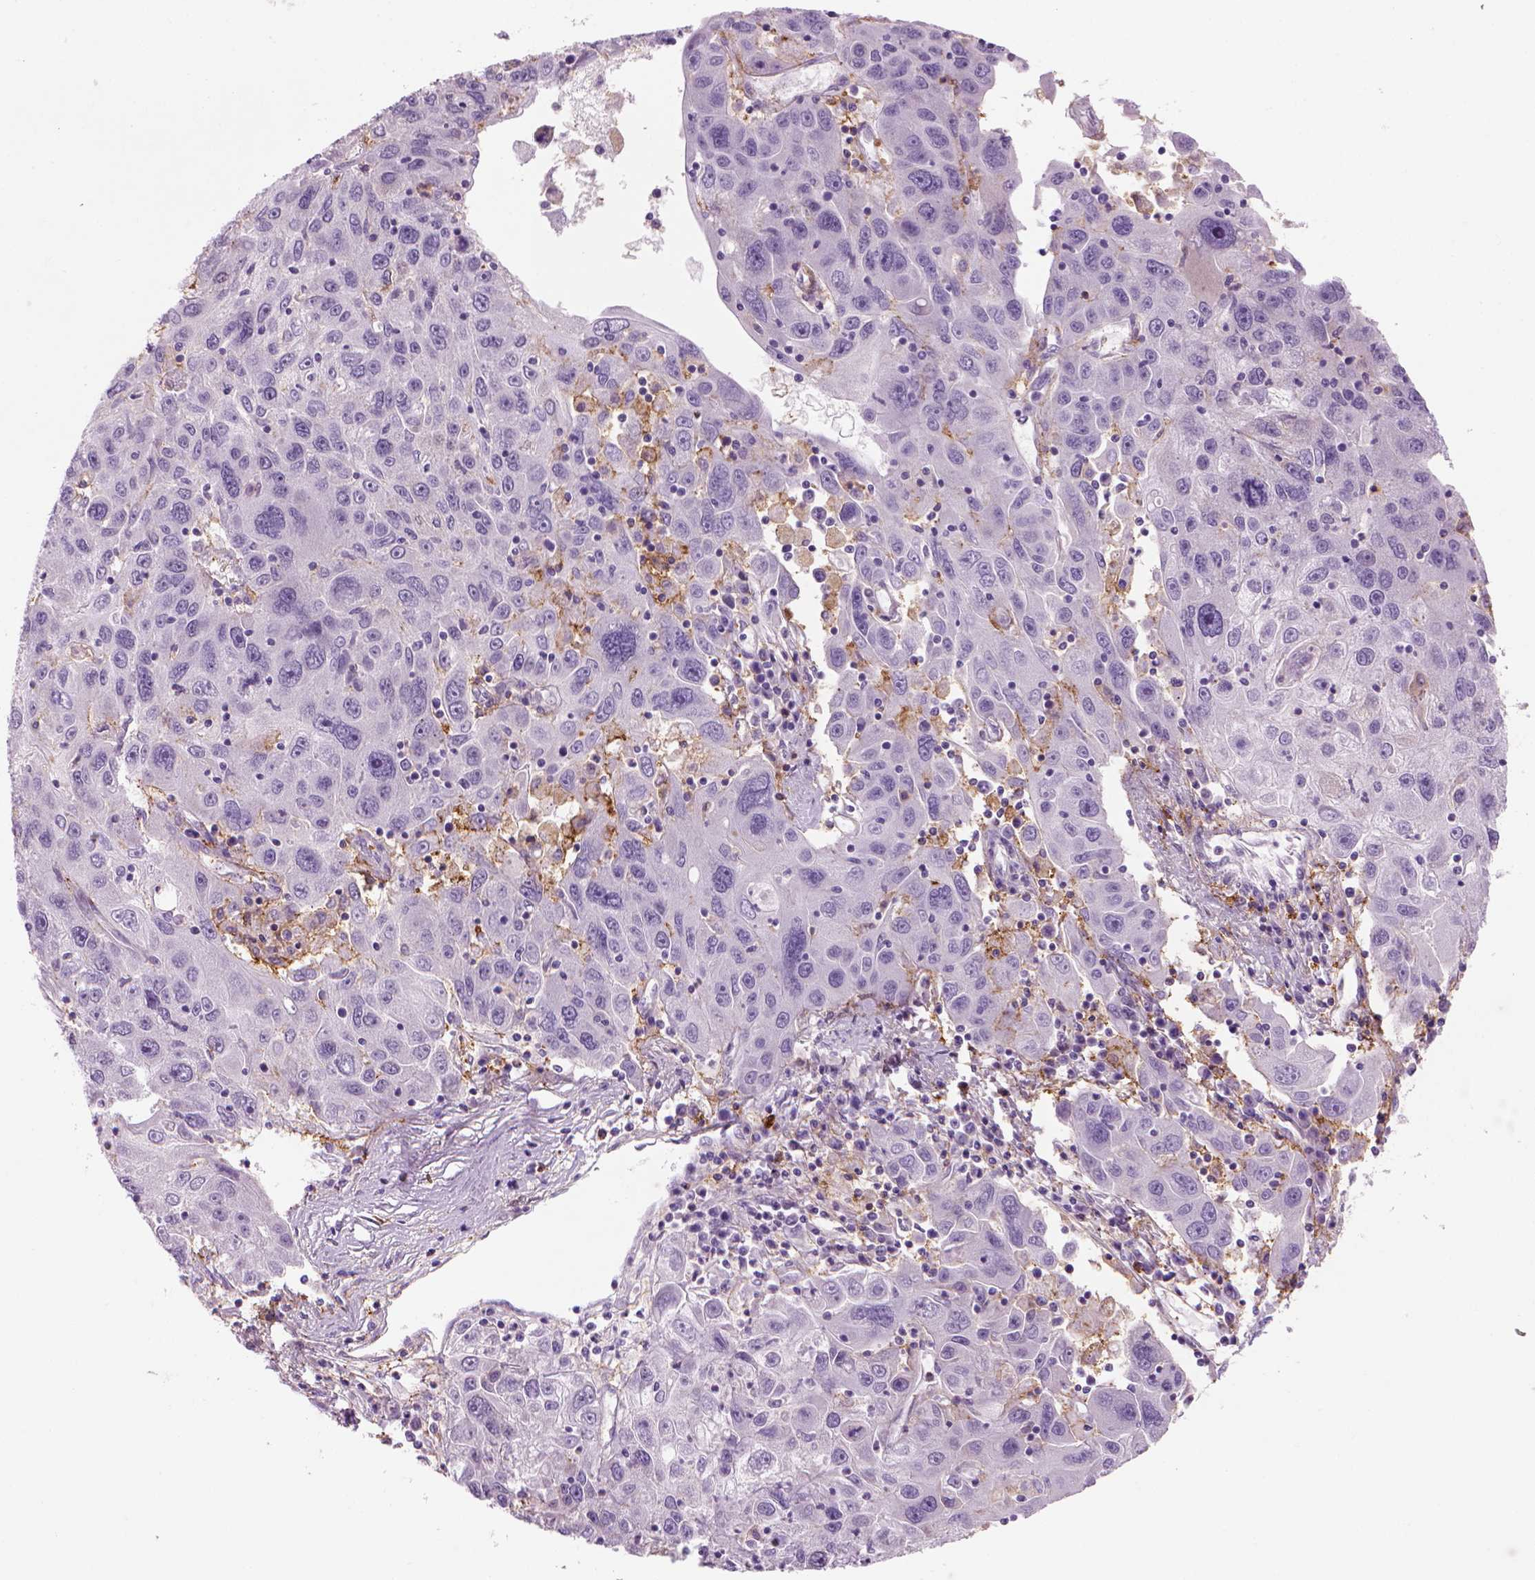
{"staining": {"intensity": "negative", "quantity": "none", "location": "none"}, "tissue": "stomach cancer", "cell_type": "Tumor cells", "image_type": "cancer", "snomed": [{"axis": "morphology", "description": "Adenocarcinoma, NOS"}, {"axis": "topography", "description": "Stomach"}], "caption": "This is a image of immunohistochemistry staining of stomach adenocarcinoma, which shows no staining in tumor cells. (Immunohistochemistry, brightfield microscopy, high magnification).", "gene": "MARCKS", "patient": {"sex": "male", "age": 56}}